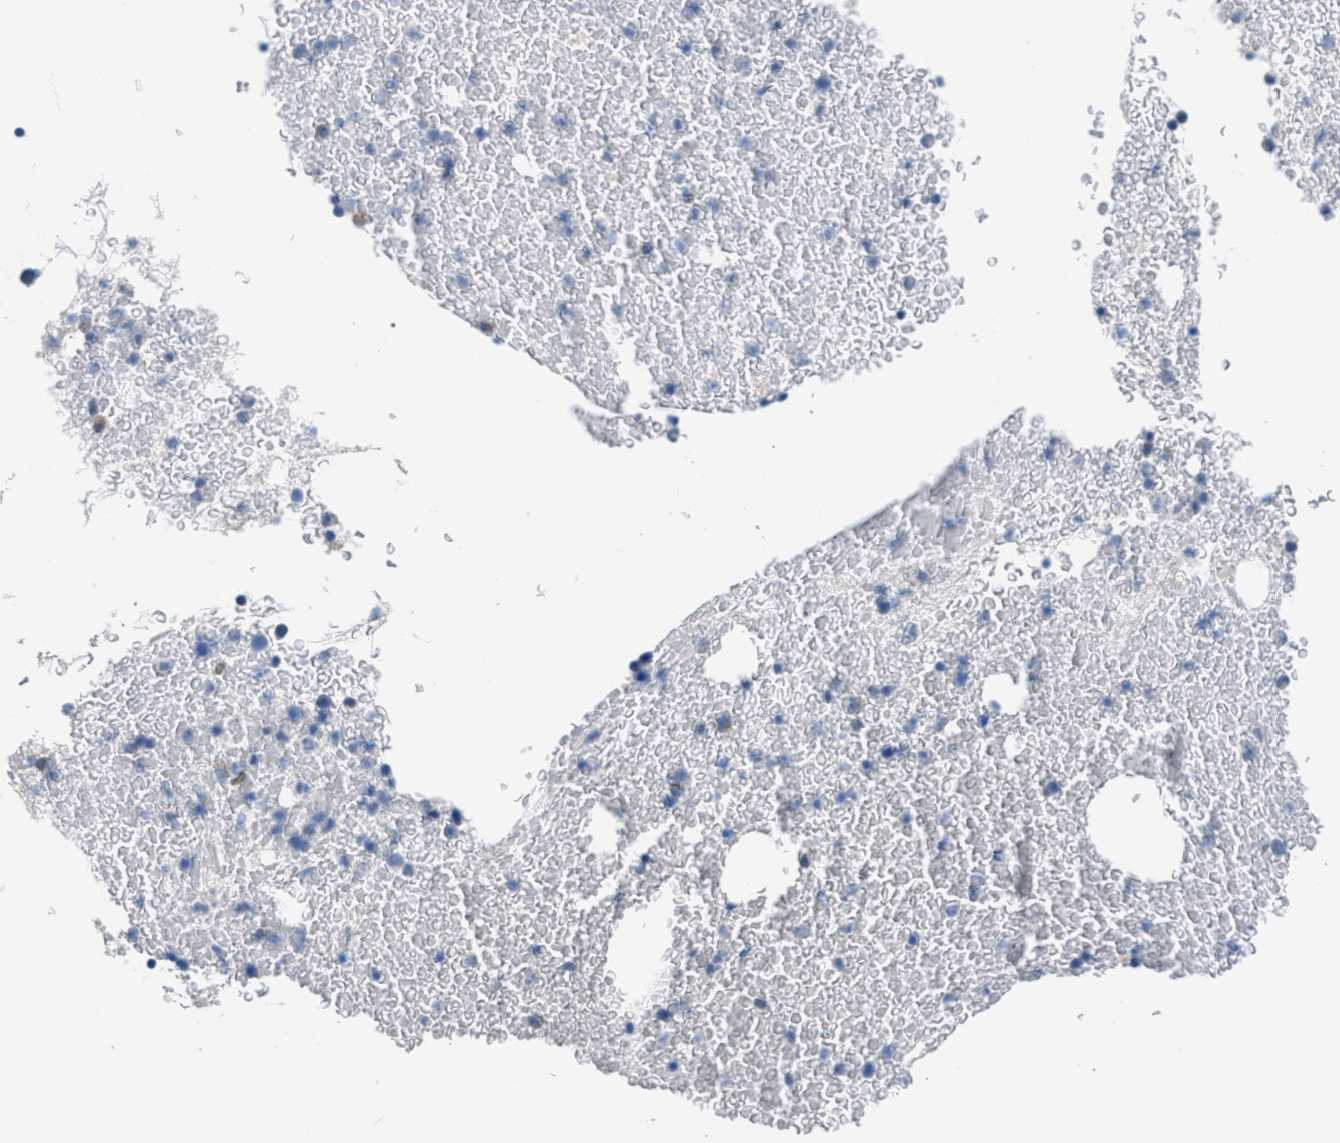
{"staining": {"intensity": "negative", "quantity": "none", "location": "none"}, "tissue": "bone marrow", "cell_type": "Hematopoietic cells", "image_type": "normal", "snomed": [{"axis": "morphology", "description": "Normal tissue, NOS"}, {"axis": "morphology", "description": "Inflammation, NOS"}, {"axis": "topography", "description": "Bone marrow"}], "caption": "Human bone marrow stained for a protein using IHC displays no expression in hematopoietic cells.", "gene": "ZFYVE9", "patient": {"sex": "male", "age": 47}}